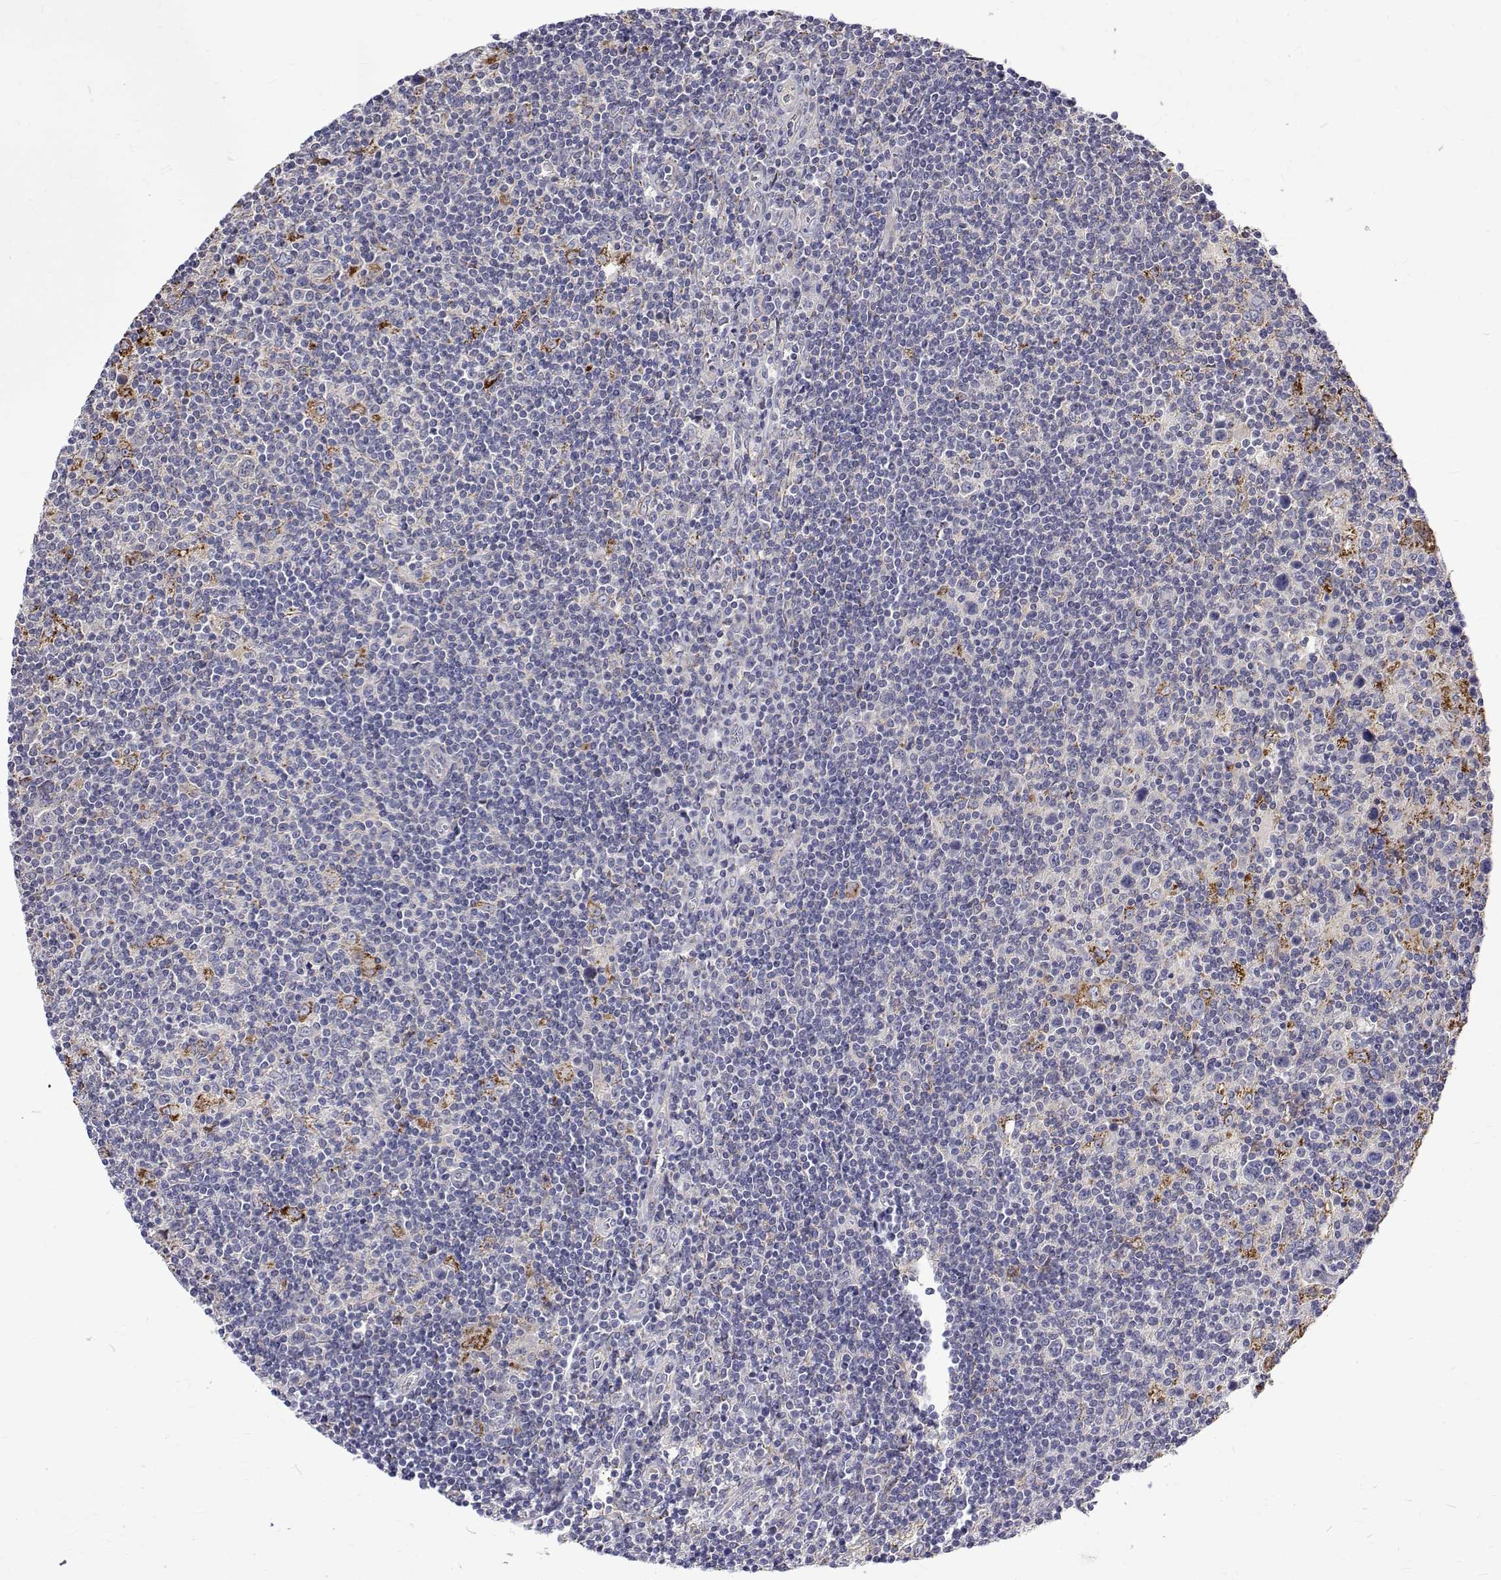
{"staining": {"intensity": "negative", "quantity": "none", "location": "none"}, "tissue": "lymphoma", "cell_type": "Tumor cells", "image_type": "cancer", "snomed": [{"axis": "morphology", "description": "Hodgkin's disease, NOS"}, {"axis": "topography", "description": "Lymph node"}], "caption": "There is no significant expression in tumor cells of lymphoma.", "gene": "PADI1", "patient": {"sex": "male", "age": 40}}